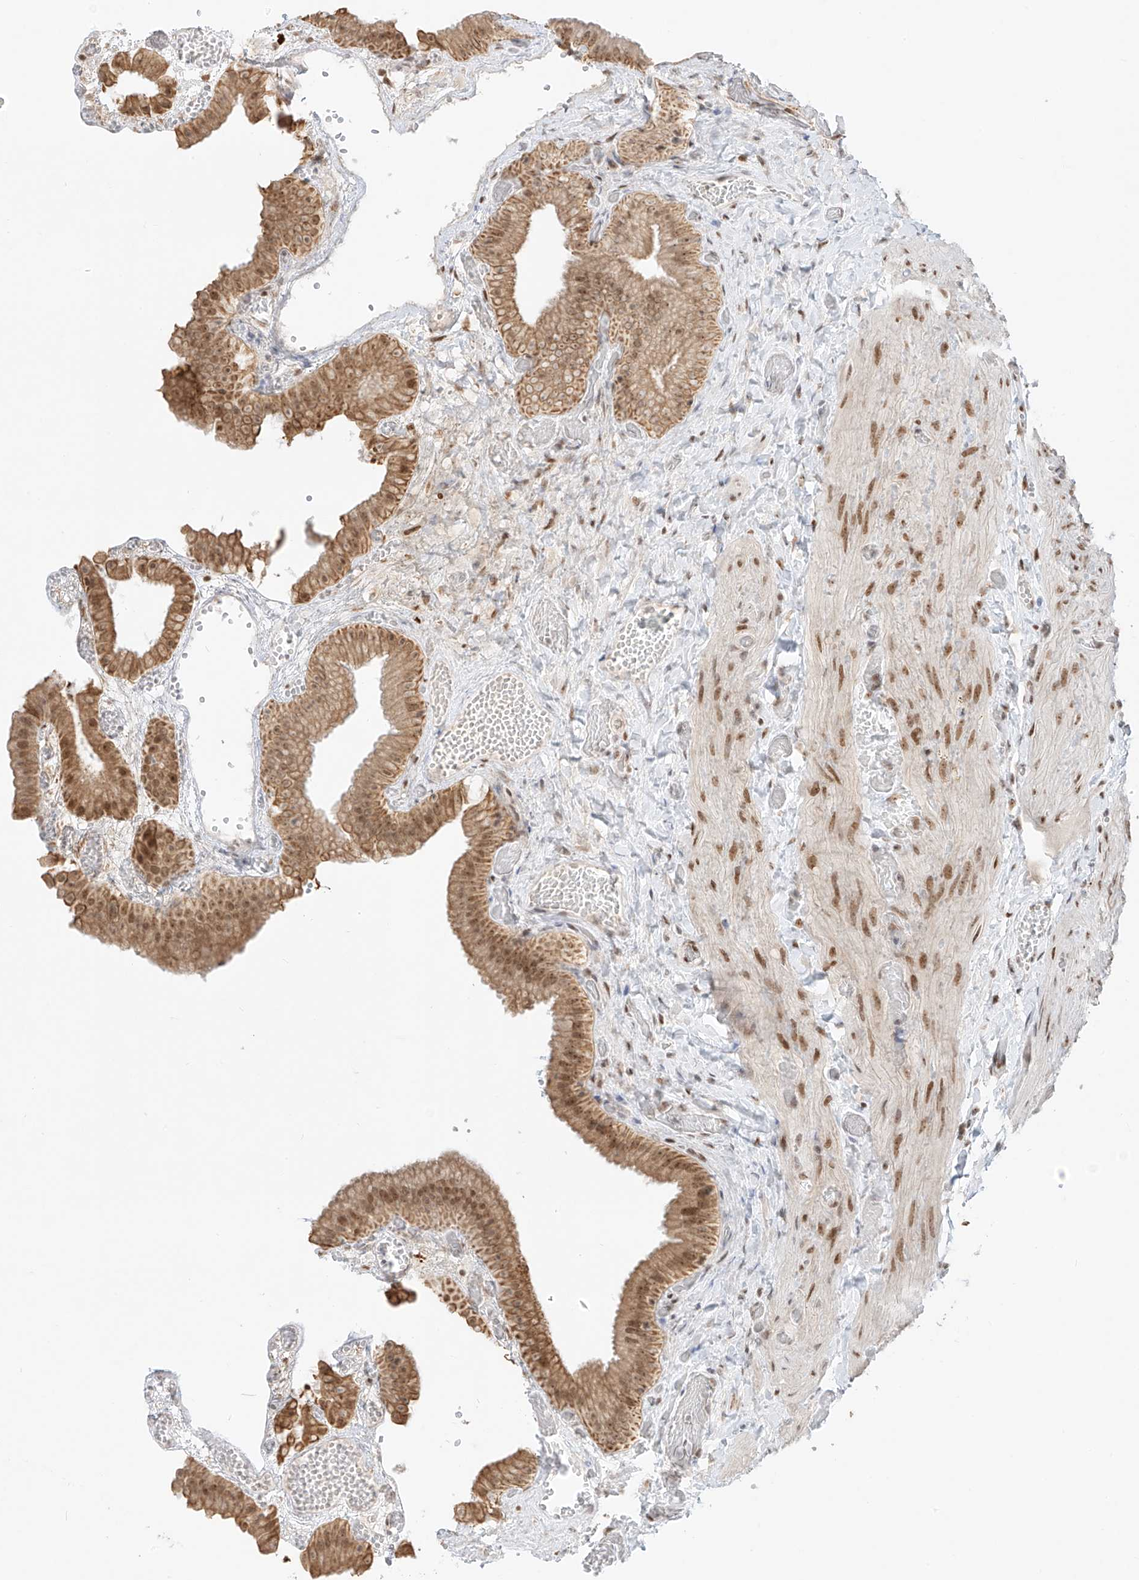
{"staining": {"intensity": "moderate", "quantity": ">75%", "location": "cytoplasmic/membranous,nuclear"}, "tissue": "gallbladder", "cell_type": "Glandular cells", "image_type": "normal", "snomed": [{"axis": "morphology", "description": "Normal tissue, NOS"}, {"axis": "topography", "description": "Gallbladder"}], "caption": "Immunohistochemical staining of benign gallbladder exhibits moderate cytoplasmic/membranous,nuclear protein positivity in about >75% of glandular cells.", "gene": "ZNF512", "patient": {"sex": "female", "age": 64}}